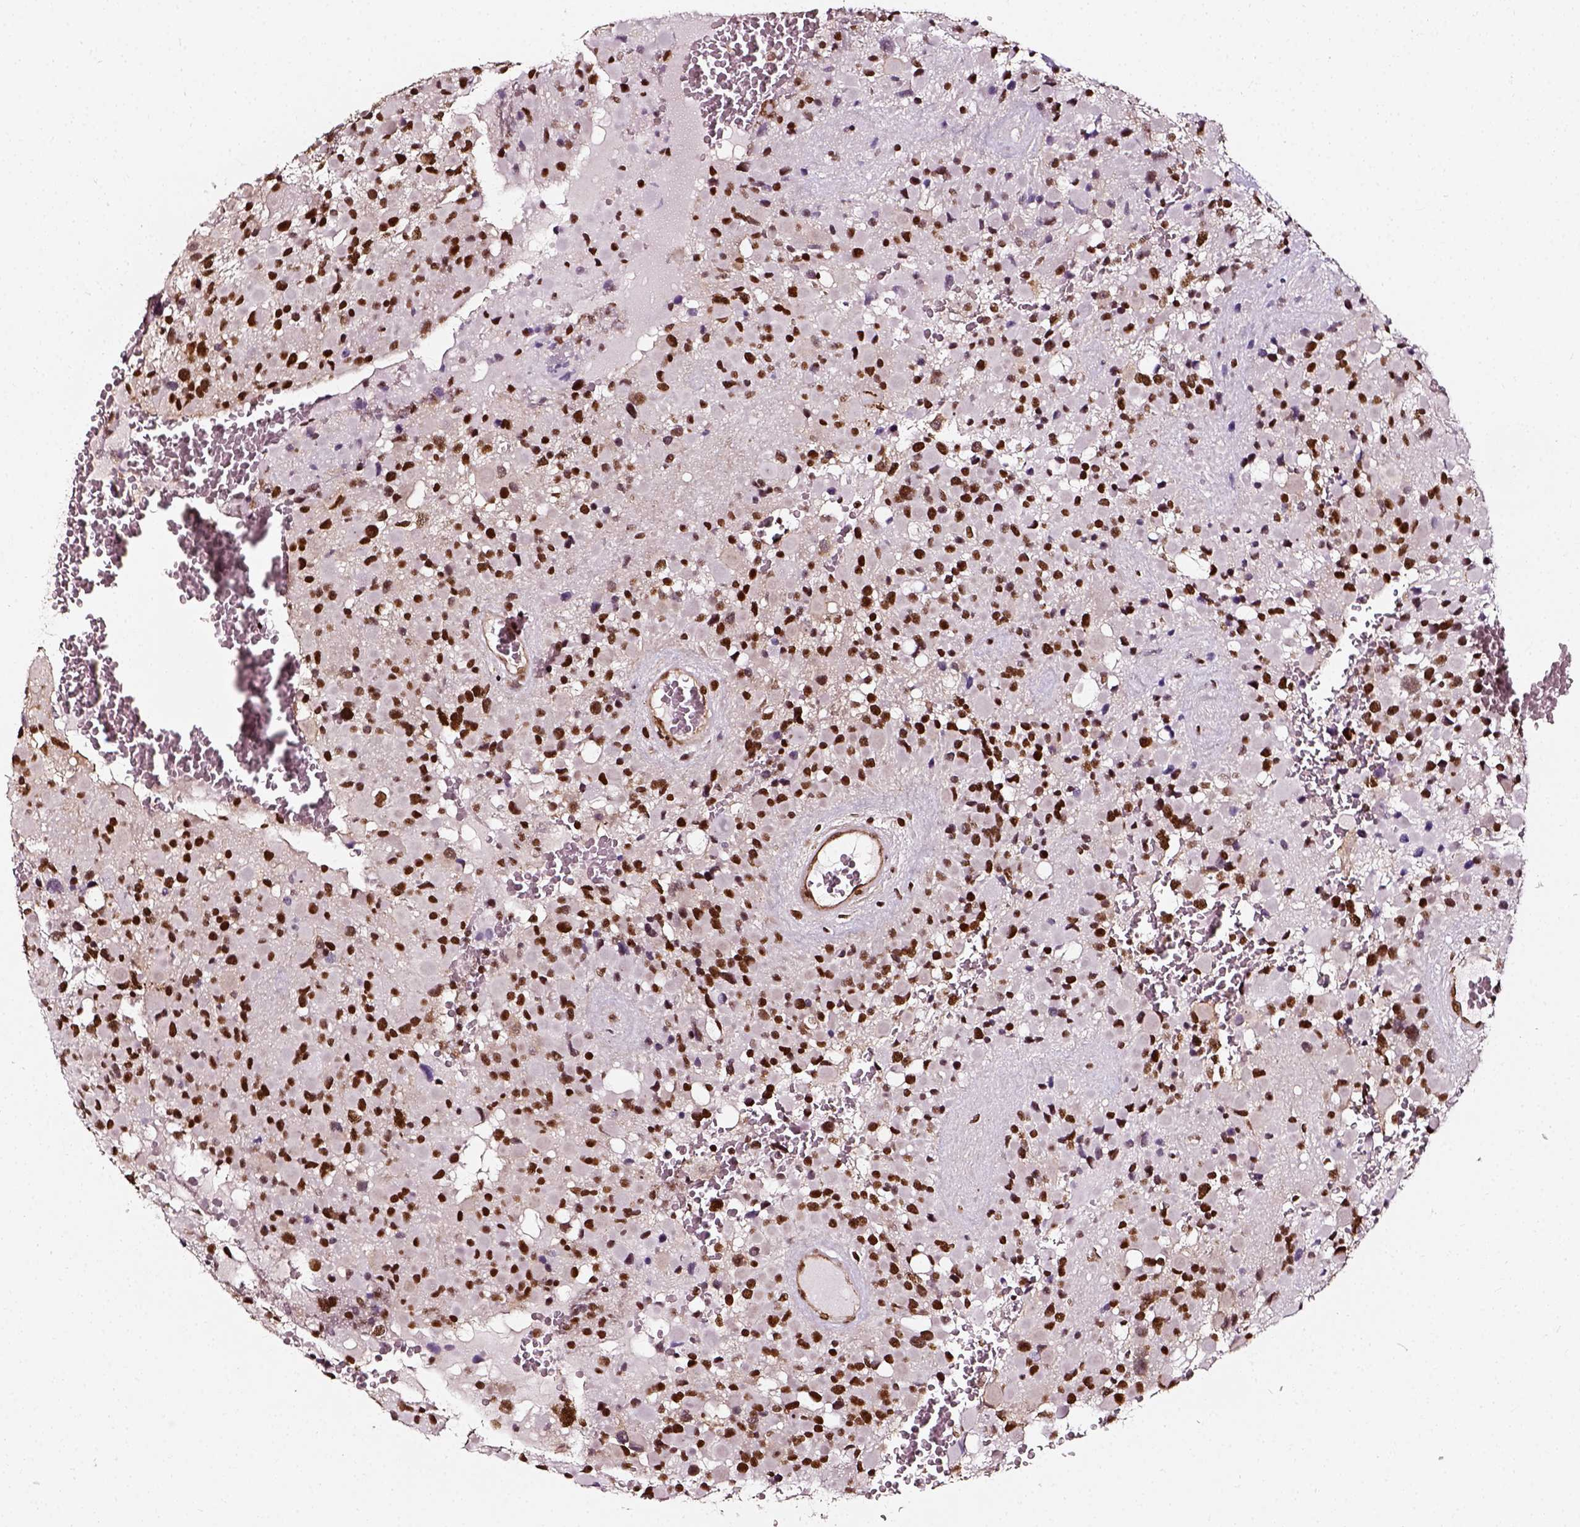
{"staining": {"intensity": "strong", "quantity": ">75%", "location": "nuclear"}, "tissue": "glioma", "cell_type": "Tumor cells", "image_type": "cancer", "snomed": [{"axis": "morphology", "description": "Glioma, malignant, High grade"}, {"axis": "topography", "description": "Brain"}], "caption": "Strong nuclear protein expression is seen in approximately >75% of tumor cells in glioma.", "gene": "NACC1", "patient": {"sex": "female", "age": 40}}